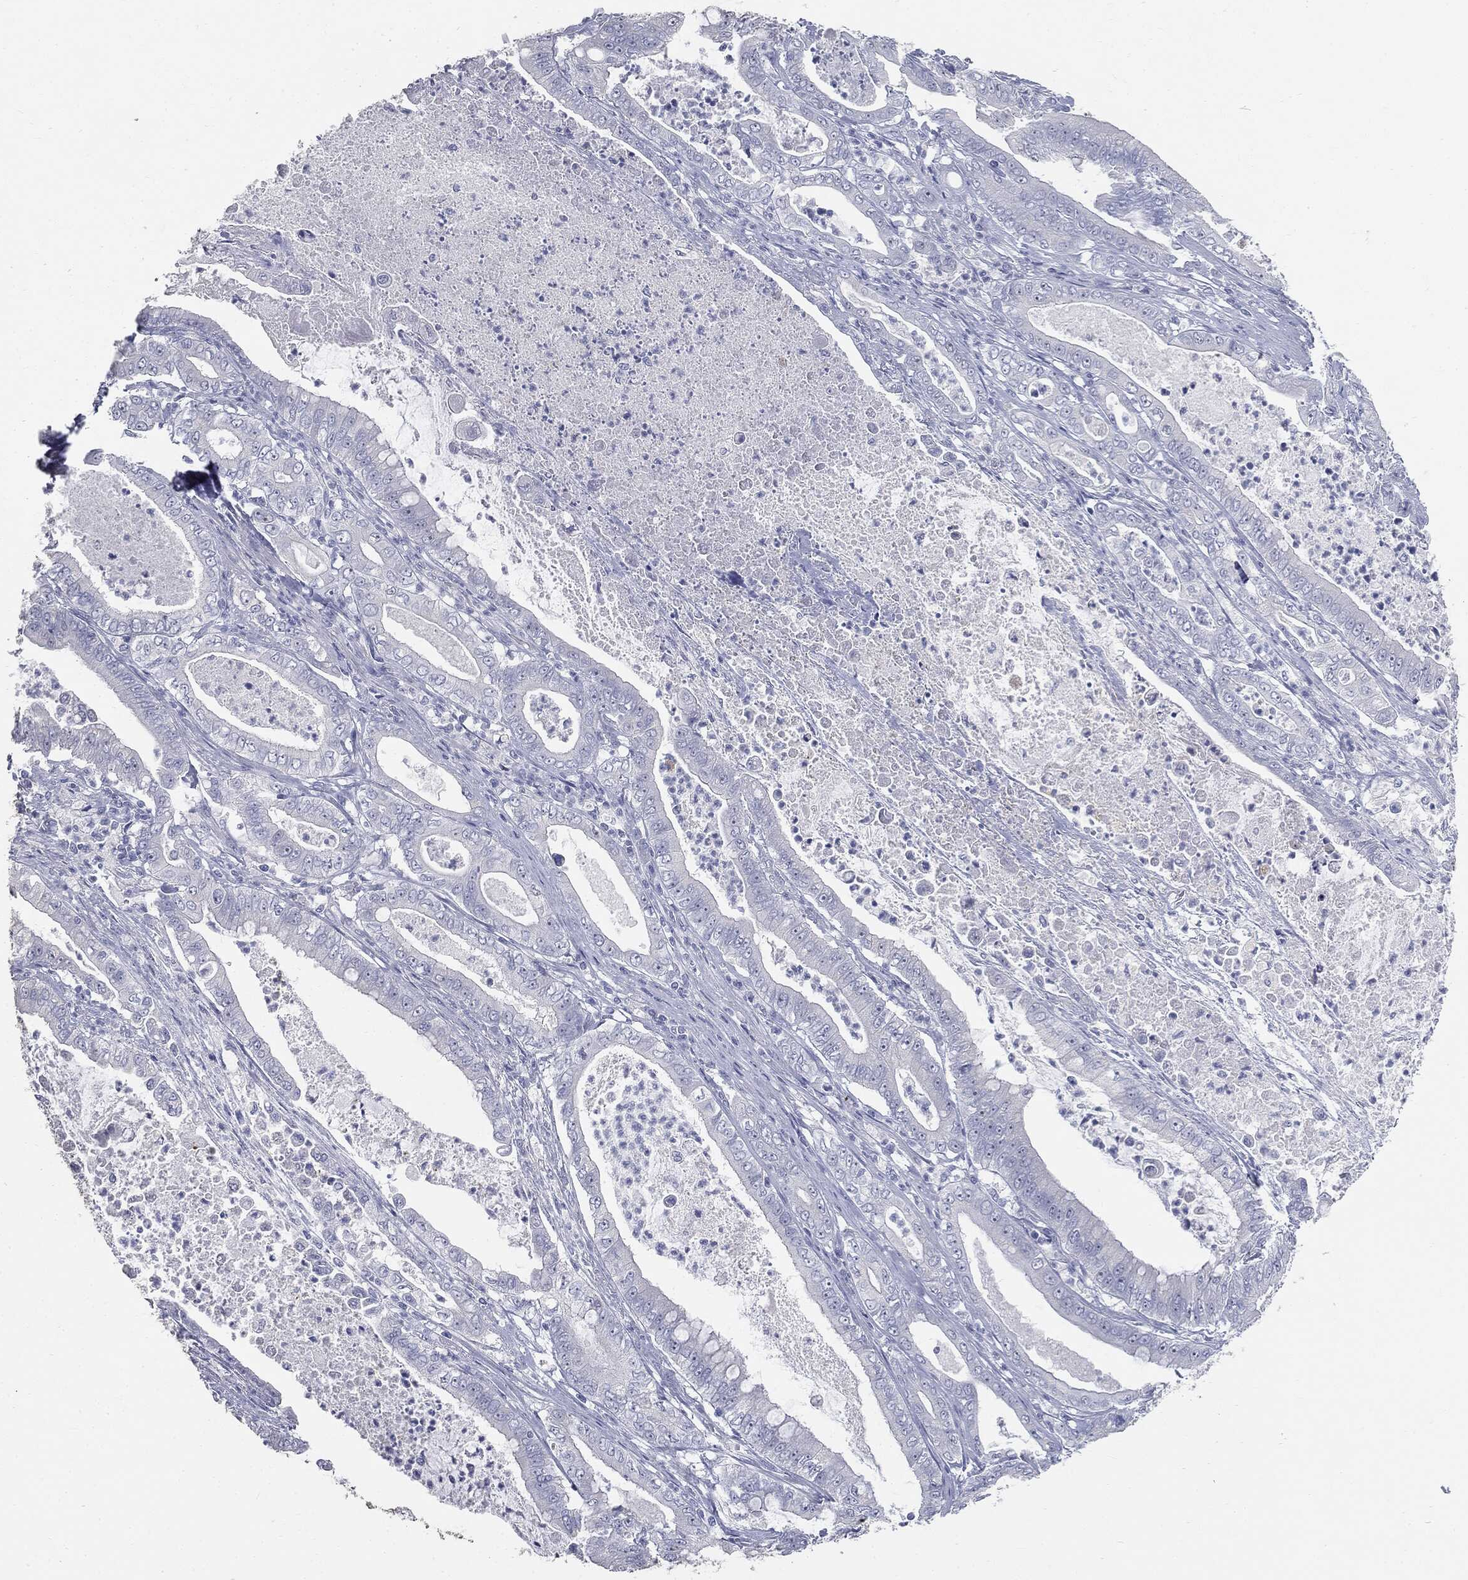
{"staining": {"intensity": "negative", "quantity": "none", "location": "none"}, "tissue": "pancreatic cancer", "cell_type": "Tumor cells", "image_type": "cancer", "snomed": [{"axis": "morphology", "description": "Adenocarcinoma, NOS"}, {"axis": "topography", "description": "Pancreas"}], "caption": "The histopathology image displays no staining of tumor cells in pancreatic adenocarcinoma.", "gene": "CUZD1", "patient": {"sex": "male", "age": 71}}